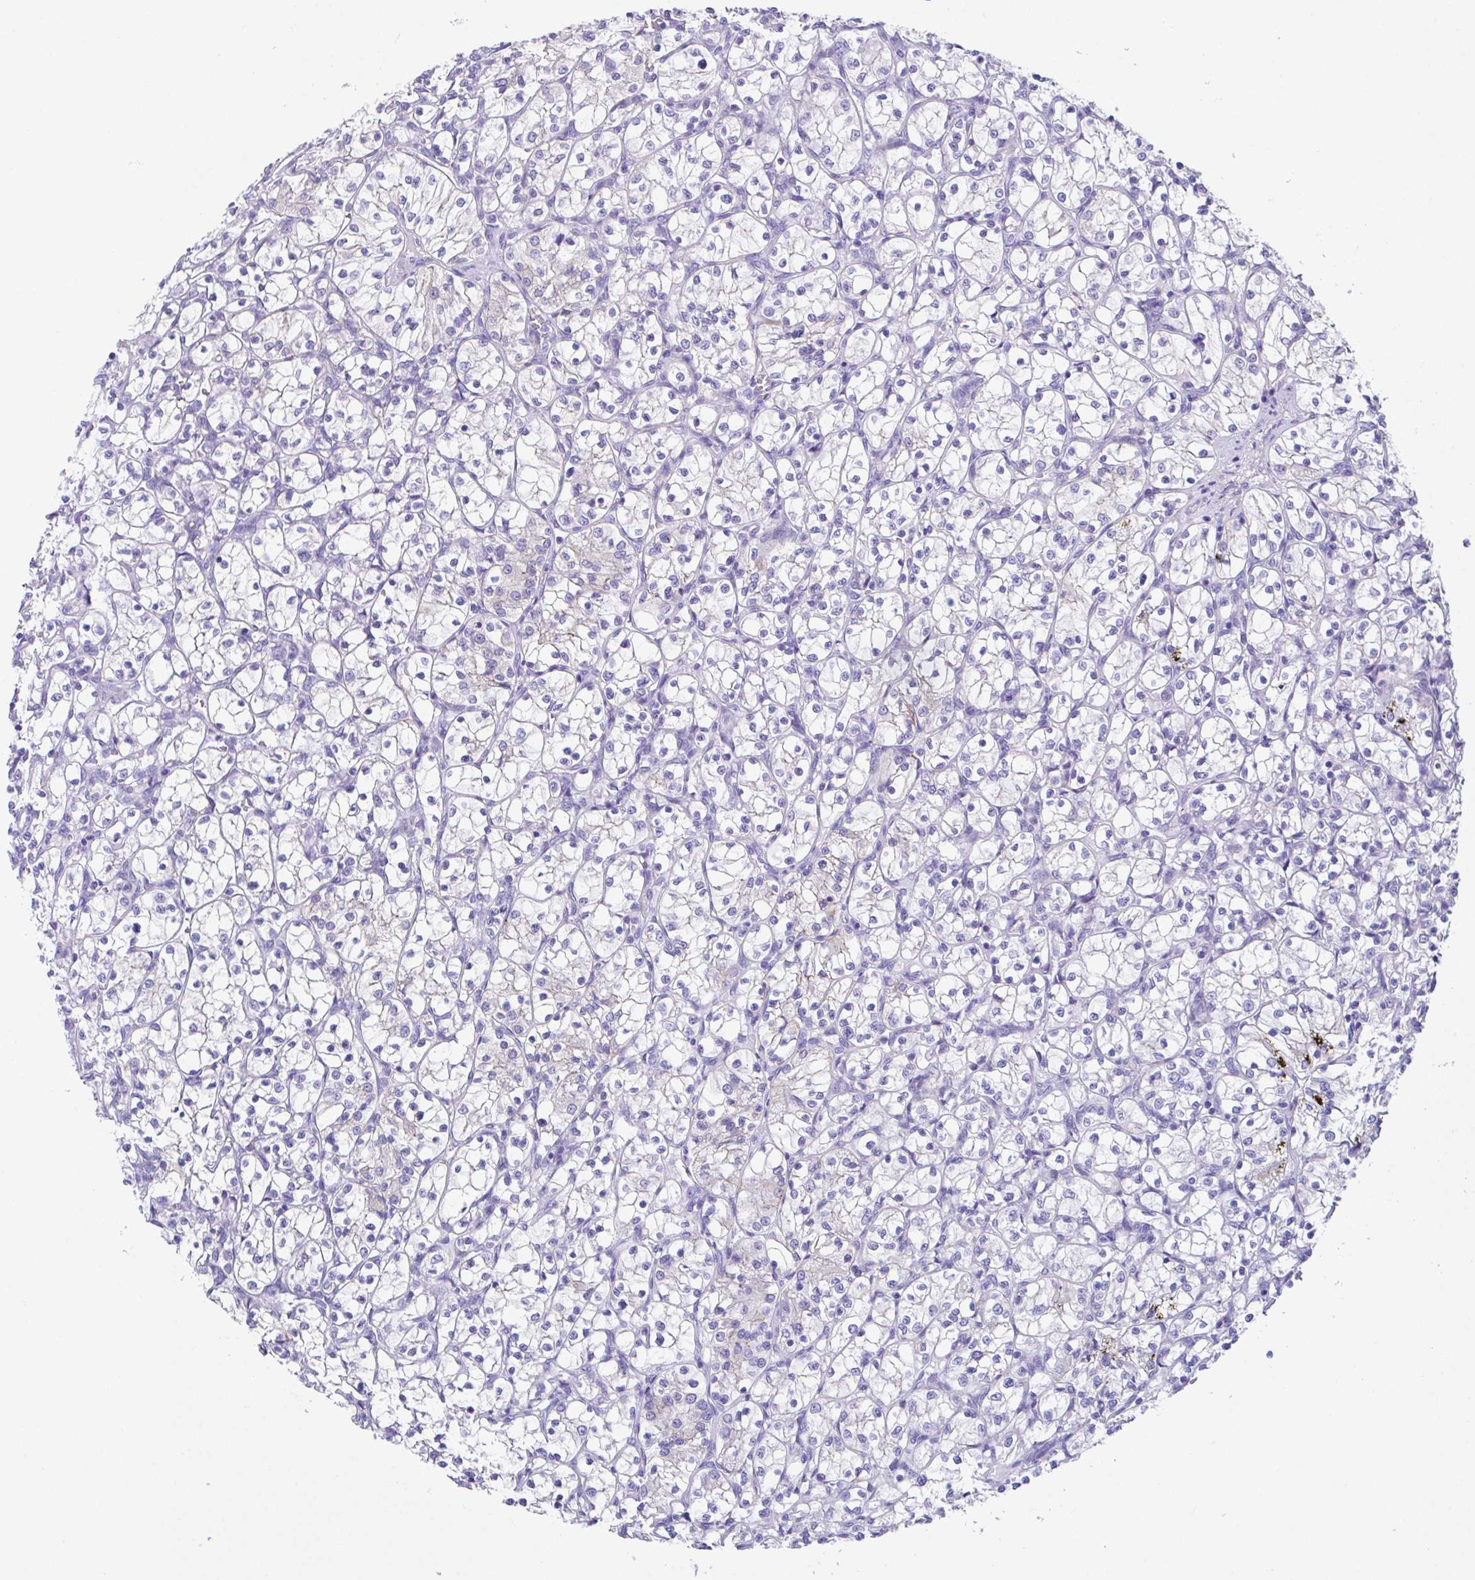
{"staining": {"intensity": "negative", "quantity": "none", "location": "none"}, "tissue": "renal cancer", "cell_type": "Tumor cells", "image_type": "cancer", "snomed": [{"axis": "morphology", "description": "Adenocarcinoma, NOS"}, {"axis": "topography", "description": "Kidney"}], "caption": "This is an IHC histopathology image of renal cancer. There is no staining in tumor cells.", "gene": "SLC16A6", "patient": {"sex": "female", "age": 69}}